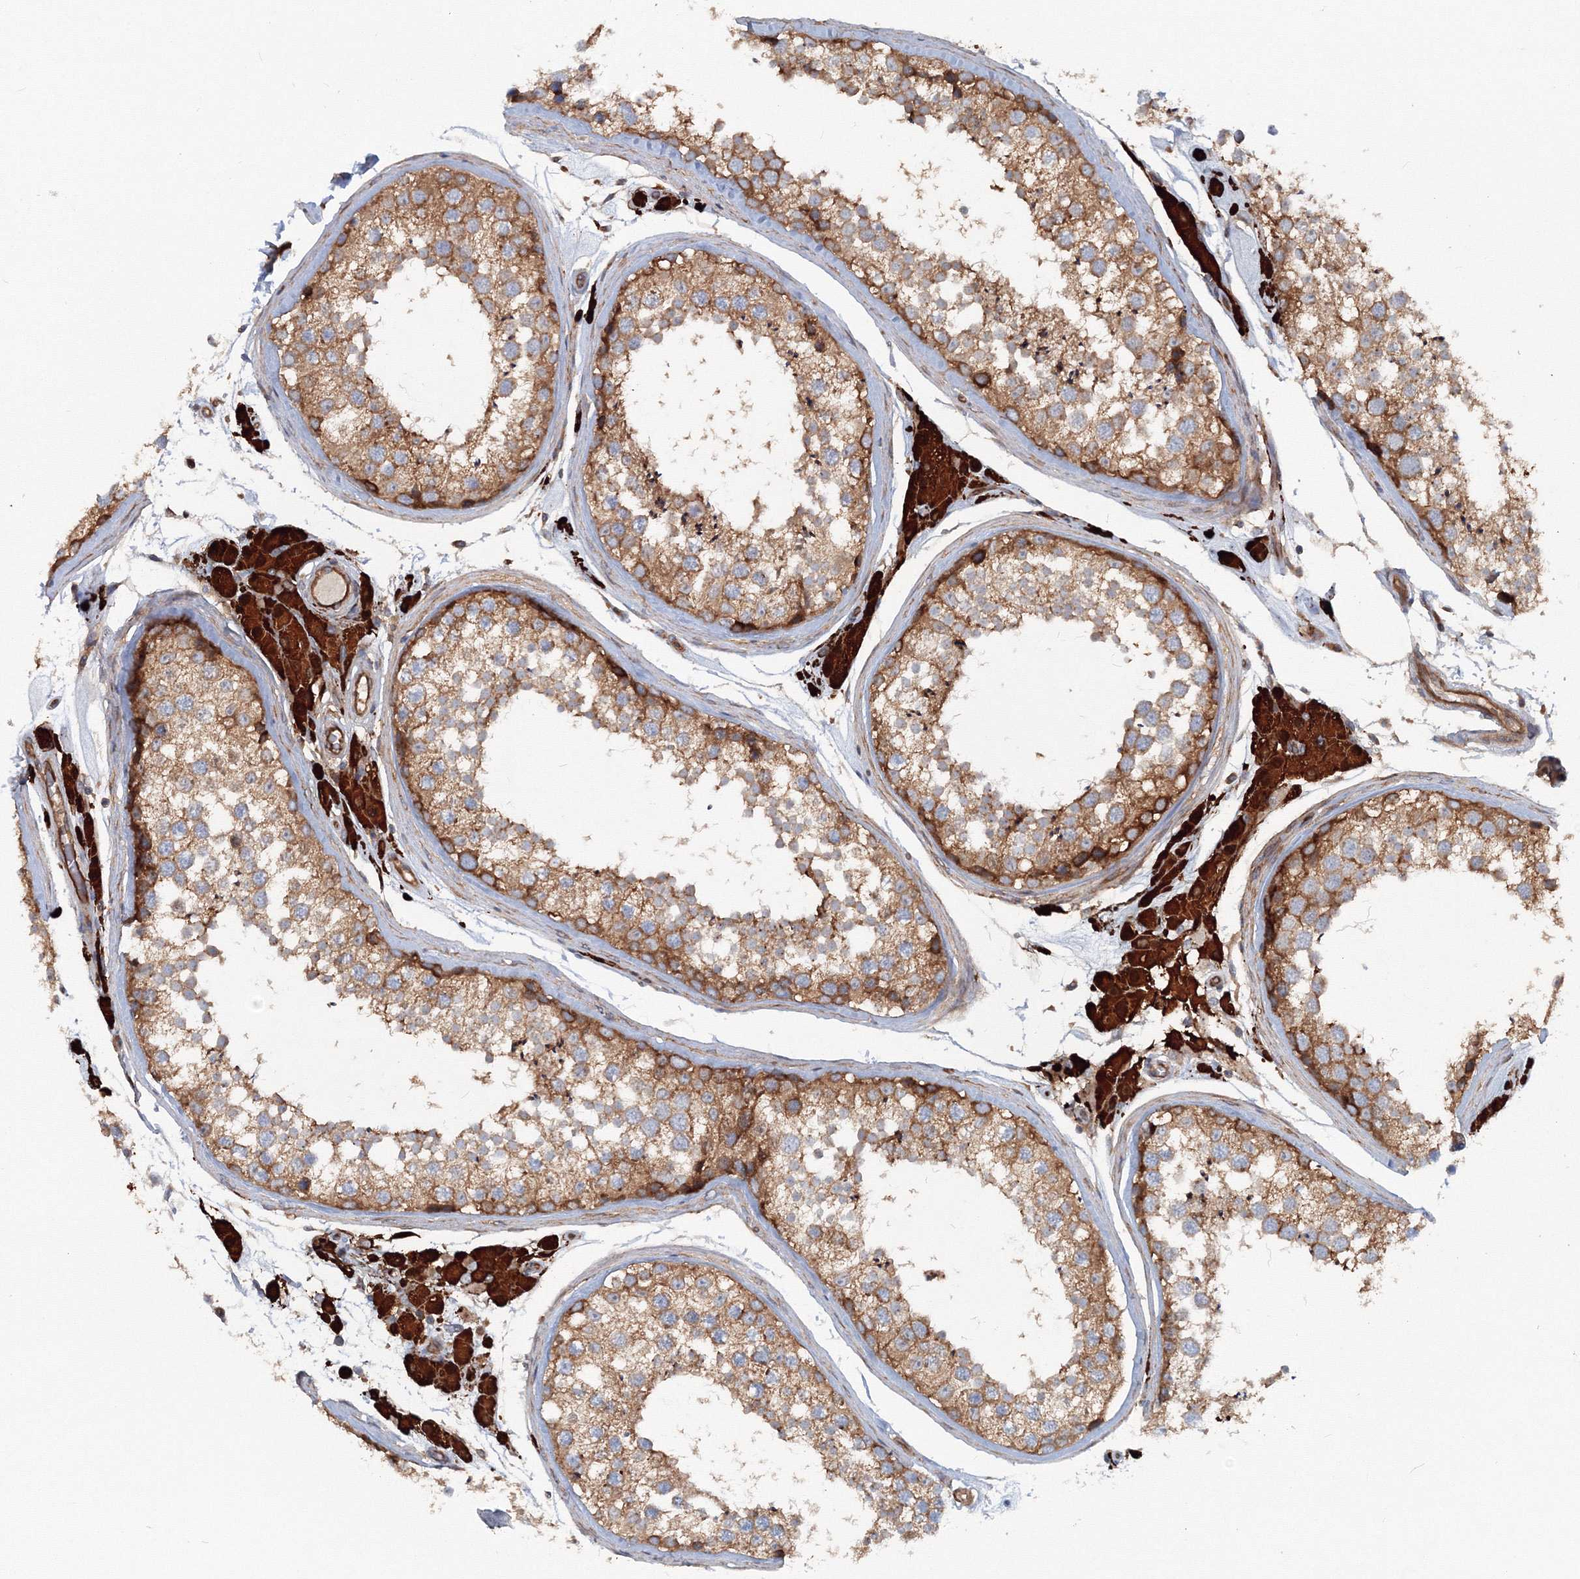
{"staining": {"intensity": "moderate", "quantity": ">75%", "location": "cytoplasmic/membranous"}, "tissue": "testis", "cell_type": "Cells in seminiferous ducts", "image_type": "normal", "snomed": [{"axis": "morphology", "description": "Normal tissue, NOS"}, {"axis": "topography", "description": "Testis"}], "caption": "Immunohistochemistry (IHC) (DAB) staining of unremarkable human testis reveals moderate cytoplasmic/membranous protein expression in about >75% of cells in seminiferous ducts. The protein is shown in brown color, while the nuclei are stained blue.", "gene": "EXOC1", "patient": {"sex": "male", "age": 46}}